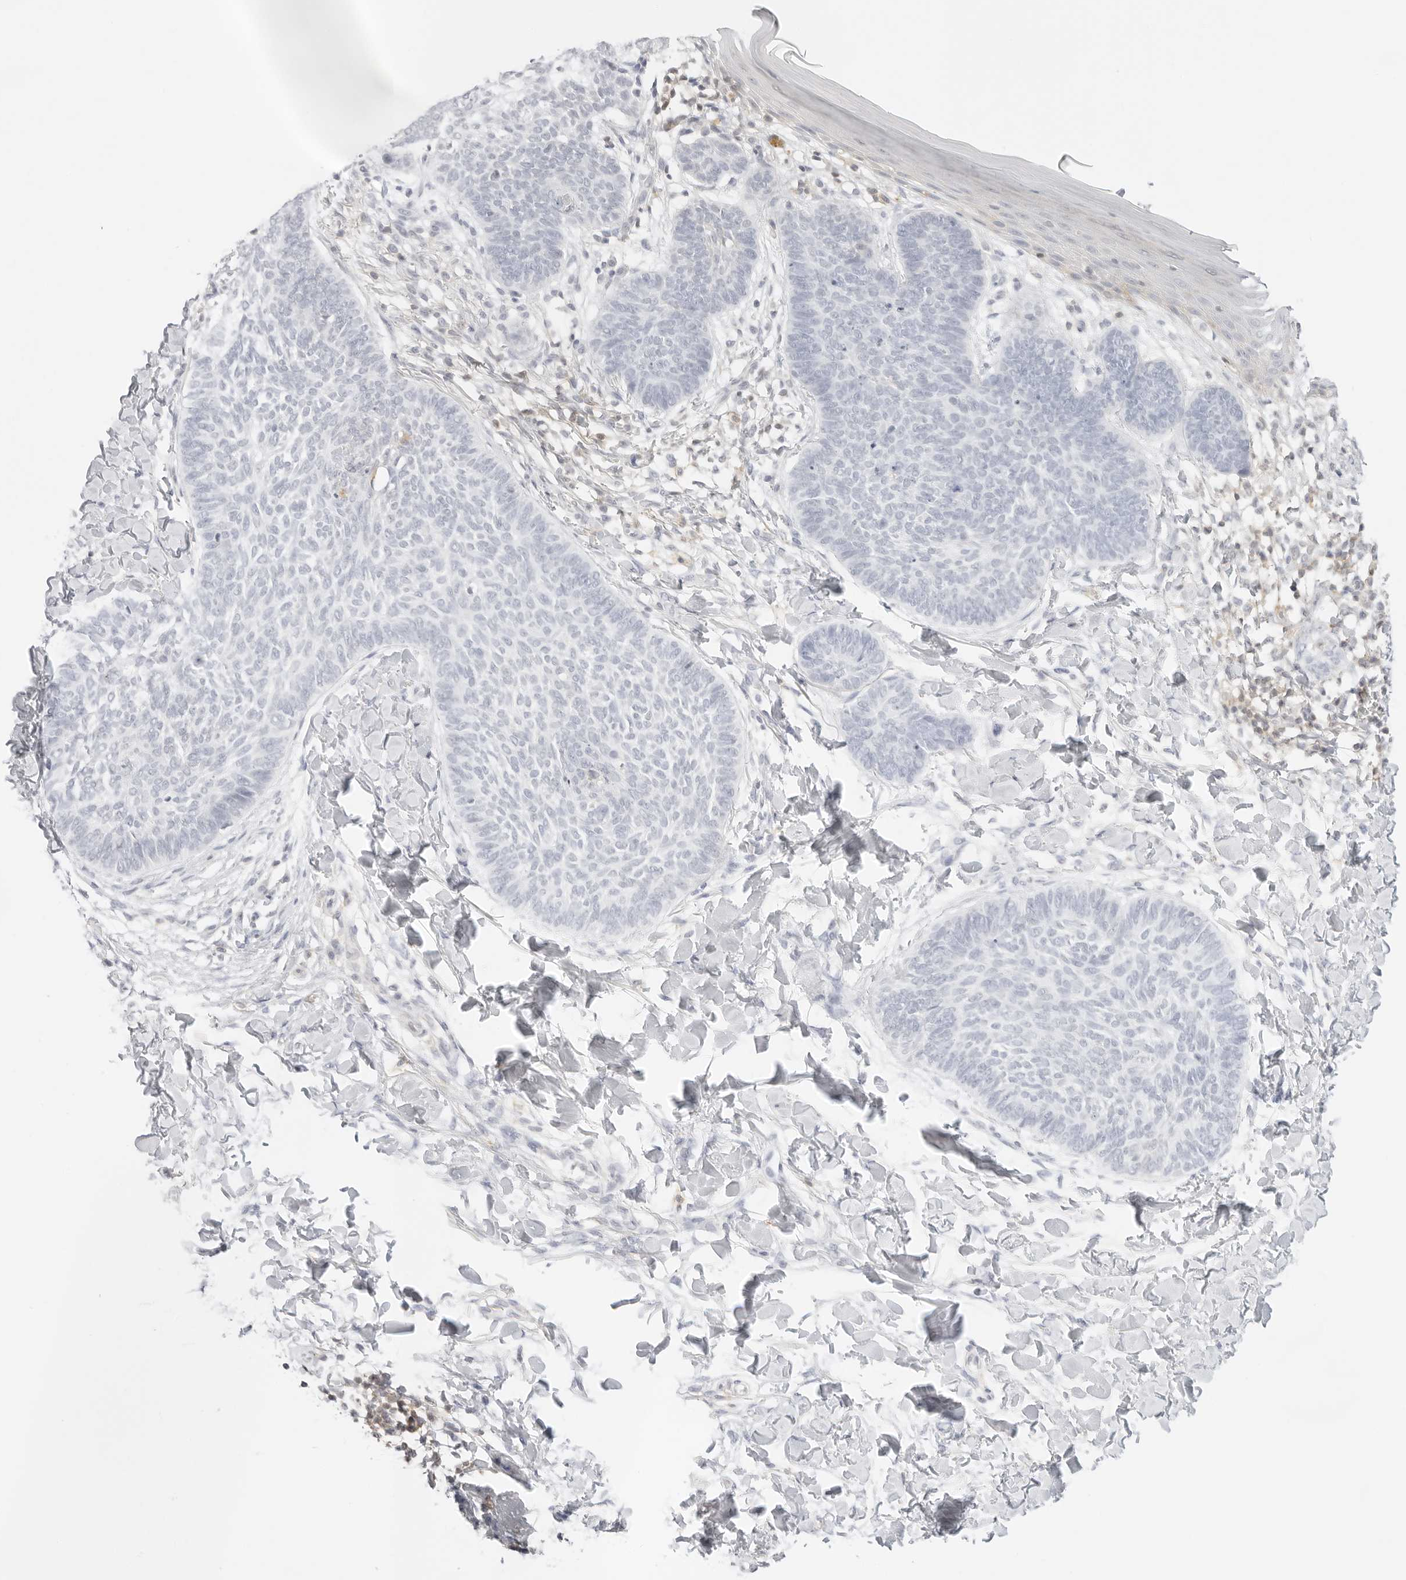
{"staining": {"intensity": "negative", "quantity": "none", "location": "none"}, "tissue": "skin cancer", "cell_type": "Tumor cells", "image_type": "cancer", "snomed": [{"axis": "morphology", "description": "Normal tissue, NOS"}, {"axis": "morphology", "description": "Basal cell carcinoma"}, {"axis": "topography", "description": "Skin"}], "caption": "Tumor cells show no significant staining in skin basal cell carcinoma.", "gene": "TNFRSF14", "patient": {"sex": "male", "age": 50}}